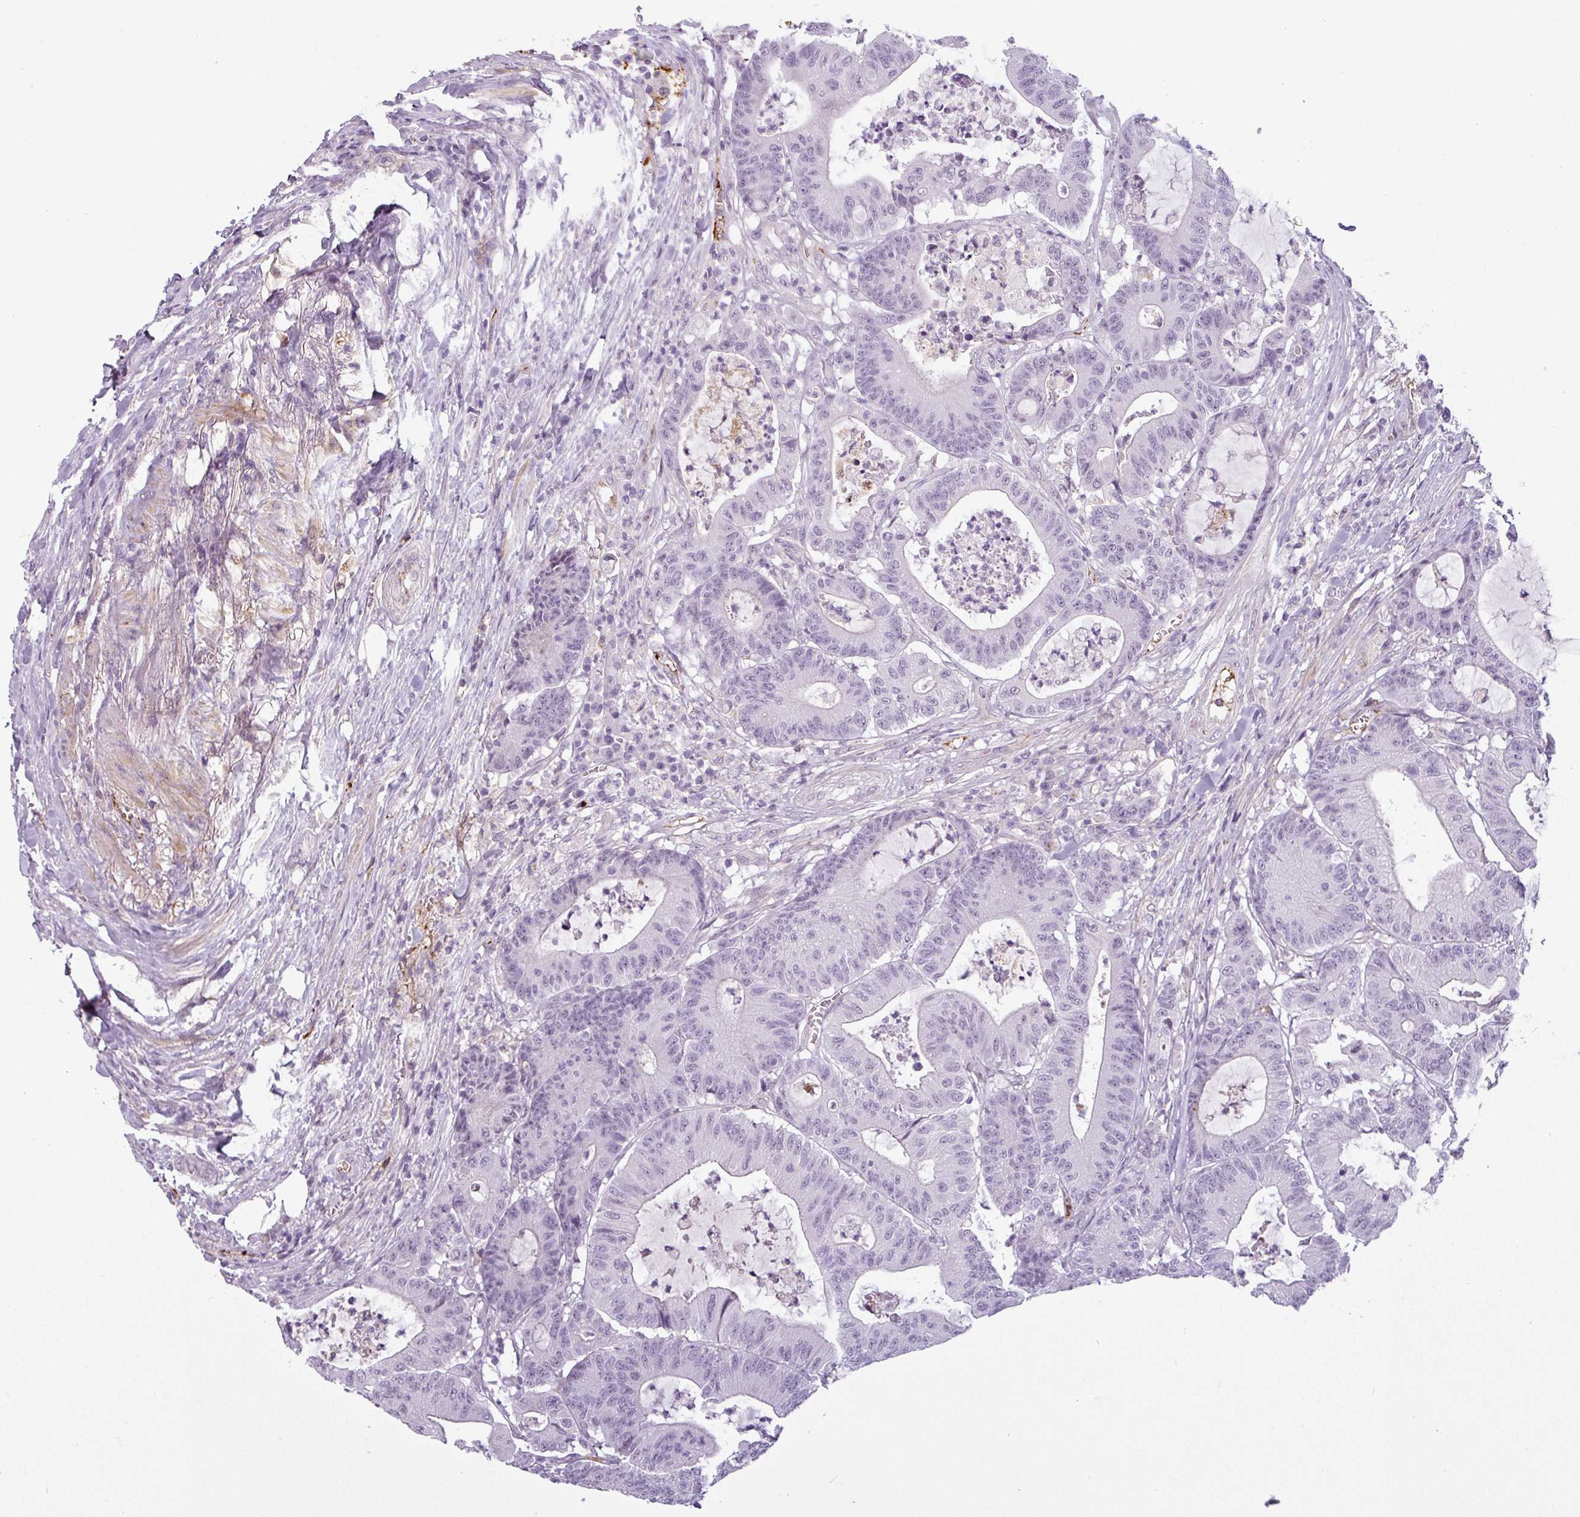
{"staining": {"intensity": "negative", "quantity": "none", "location": "none"}, "tissue": "colorectal cancer", "cell_type": "Tumor cells", "image_type": "cancer", "snomed": [{"axis": "morphology", "description": "Adenocarcinoma, NOS"}, {"axis": "topography", "description": "Colon"}], "caption": "This is an immunohistochemistry image of human colorectal cancer (adenocarcinoma). There is no staining in tumor cells.", "gene": "APOC1", "patient": {"sex": "female", "age": 84}}